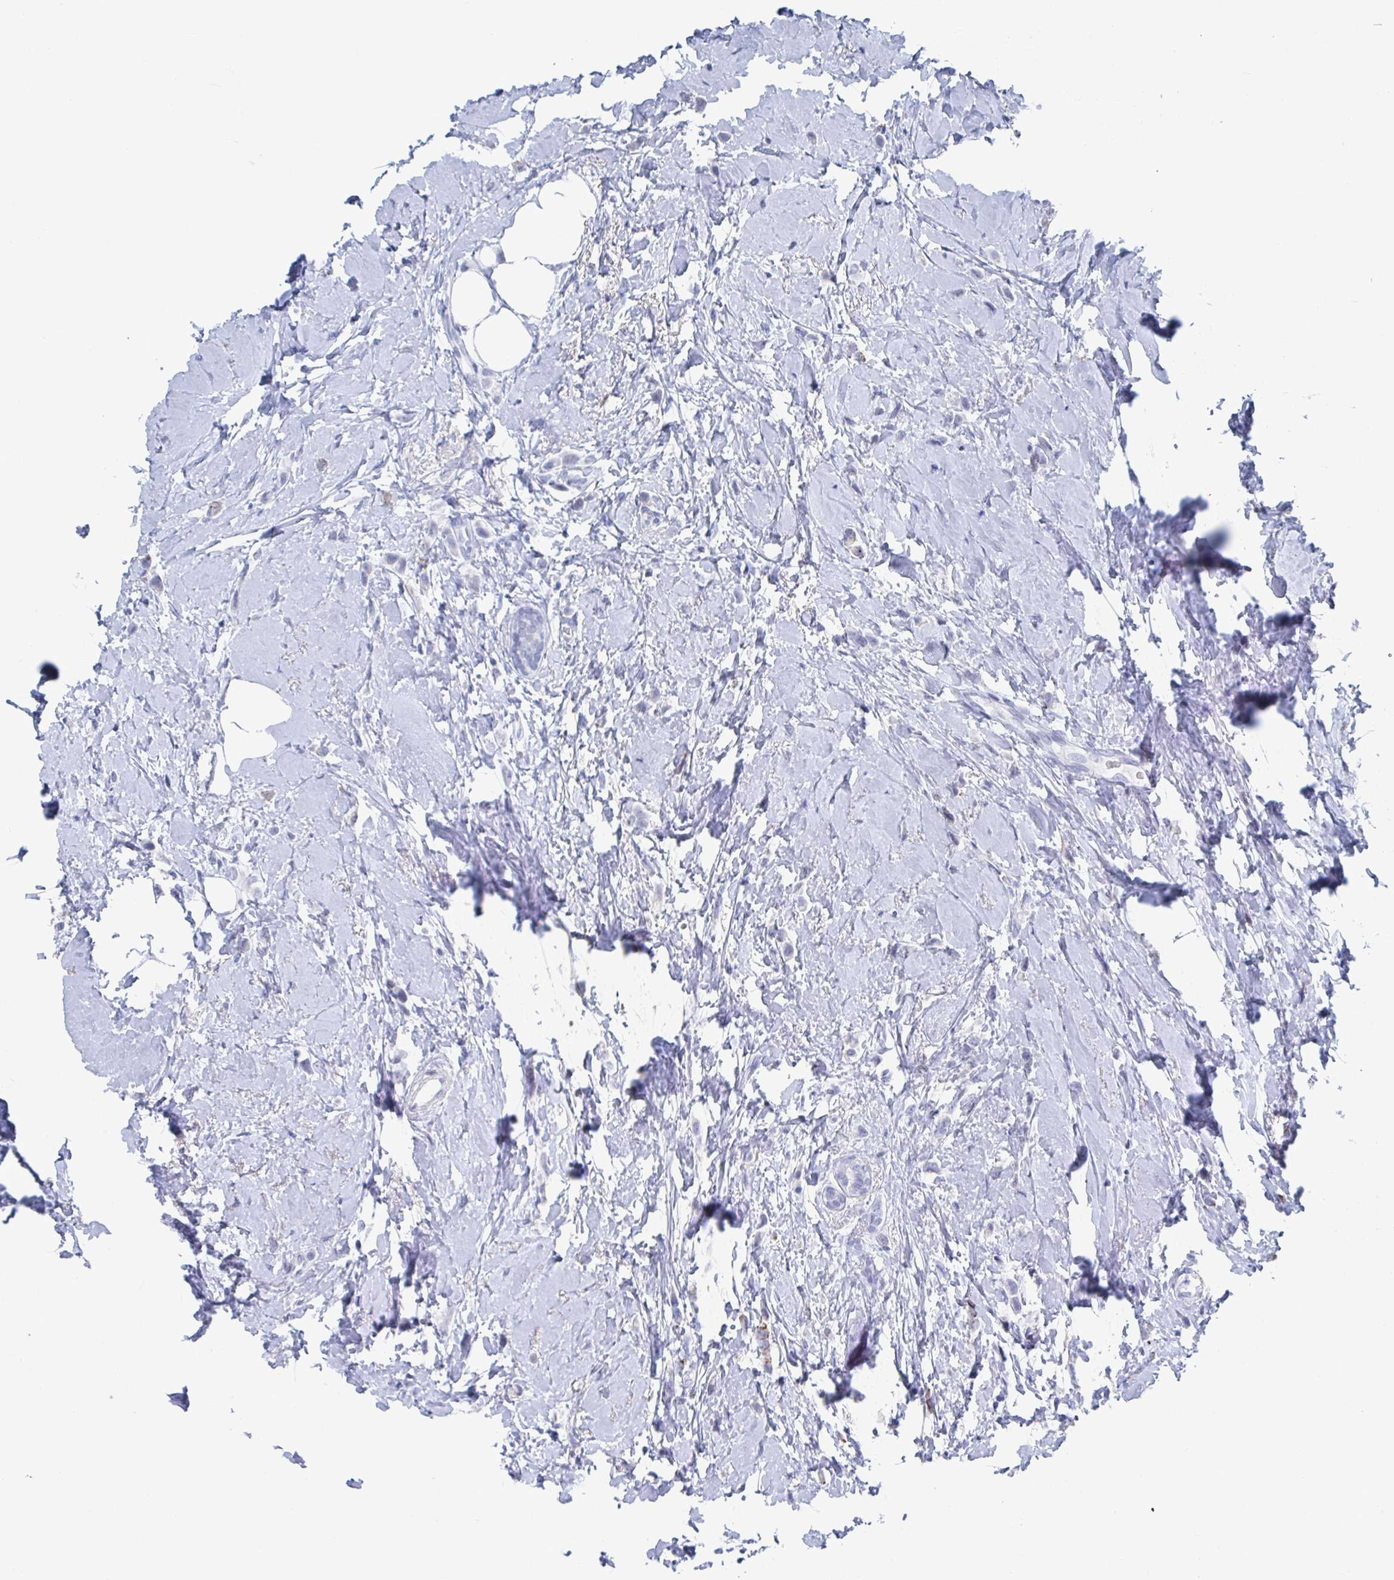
{"staining": {"intensity": "negative", "quantity": "none", "location": "none"}, "tissue": "breast cancer", "cell_type": "Tumor cells", "image_type": "cancer", "snomed": [{"axis": "morphology", "description": "Lobular carcinoma"}, {"axis": "topography", "description": "Breast"}], "caption": "The histopathology image displays no significant expression in tumor cells of lobular carcinoma (breast). Nuclei are stained in blue.", "gene": "CAMKV", "patient": {"sex": "female", "age": 66}}